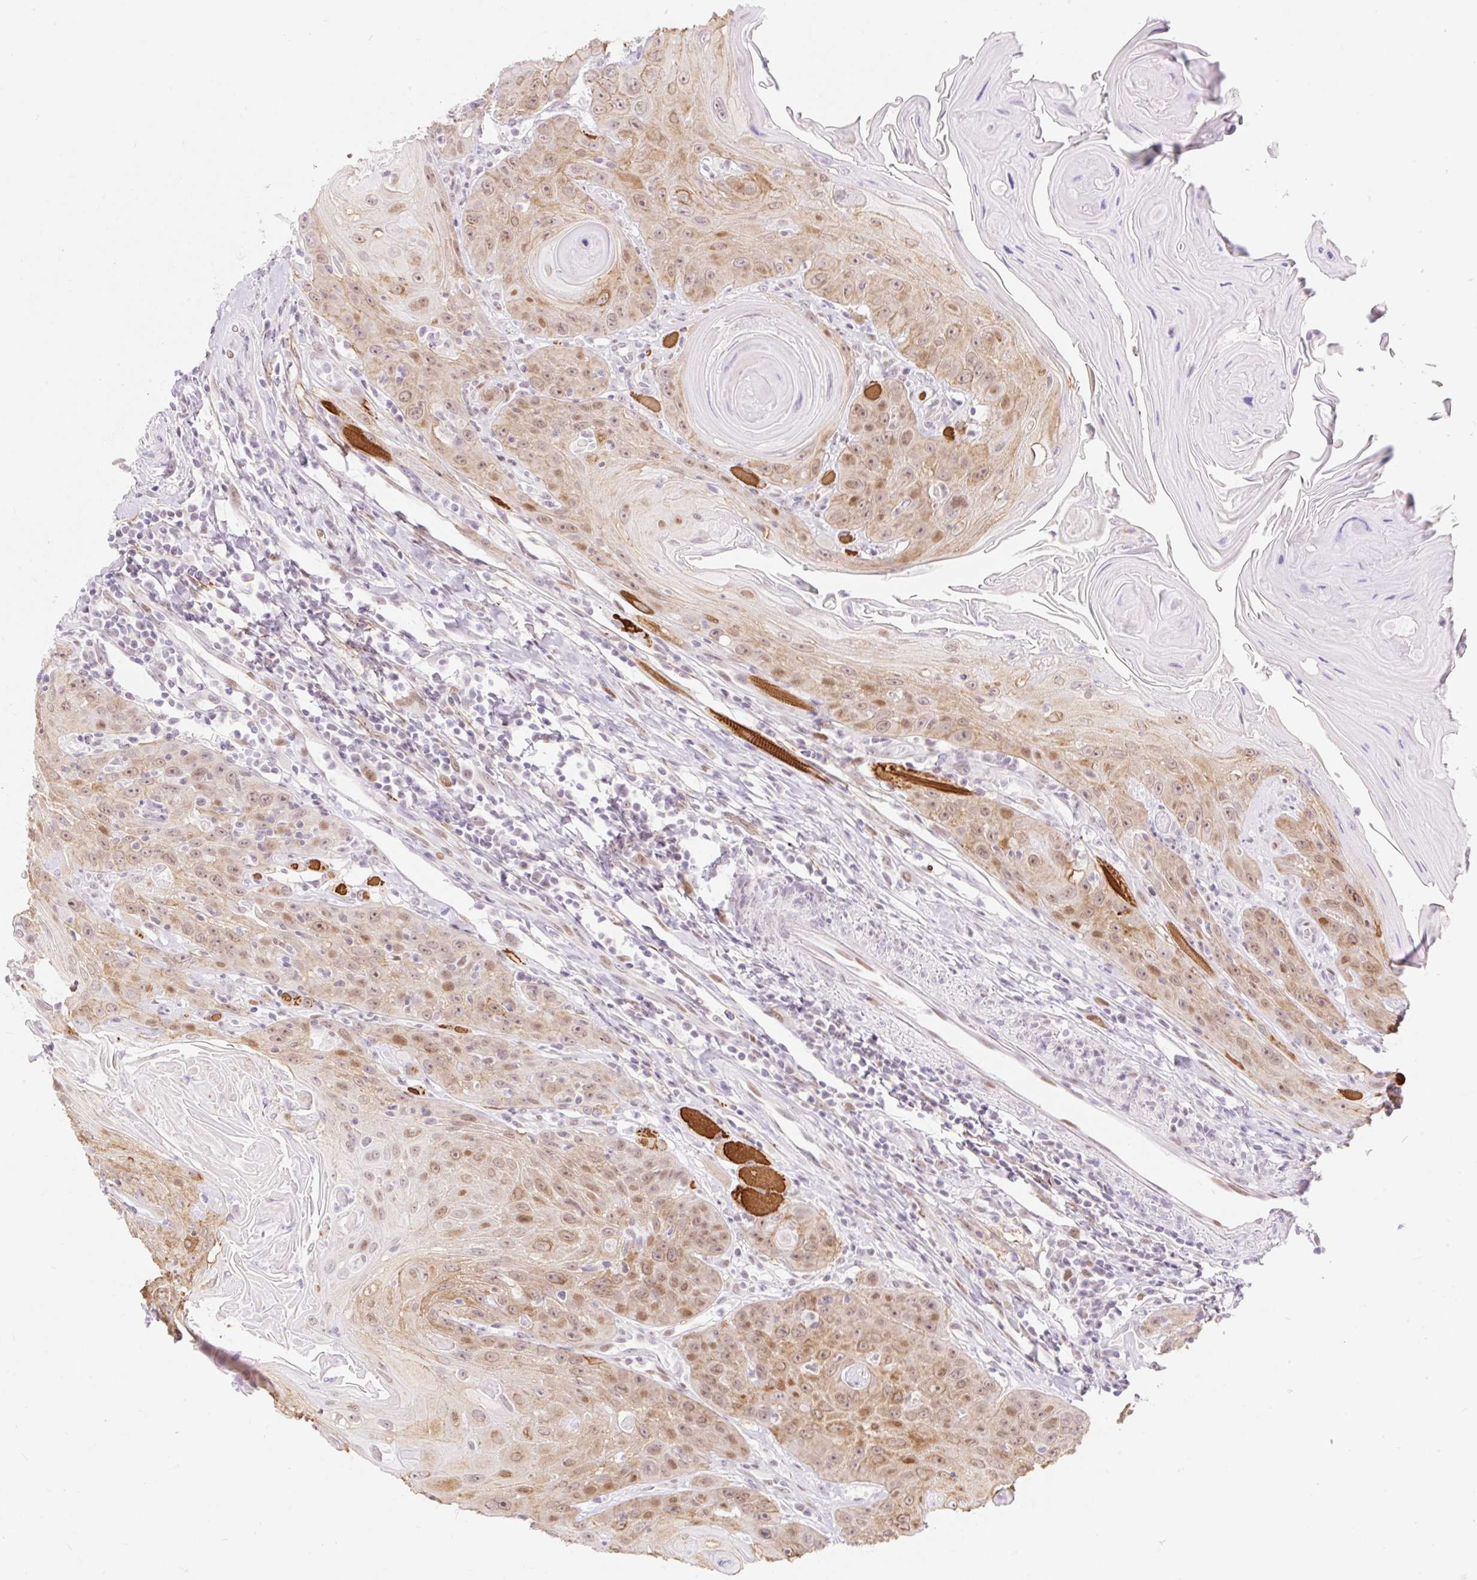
{"staining": {"intensity": "moderate", "quantity": ">75%", "location": "cytoplasmic/membranous,nuclear"}, "tissue": "head and neck cancer", "cell_type": "Tumor cells", "image_type": "cancer", "snomed": [{"axis": "morphology", "description": "Squamous cell carcinoma, NOS"}, {"axis": "topography", "description": "Head-Neck"}], "caption": "The micrograph reveals staining of head and neck cancer, revealing moderate cytoplasmic/membranous and nuclear protein expression (brown color) within tumor cells.", "gene": "H2BW1", "patient": {"sex": "female", "age": 59}}